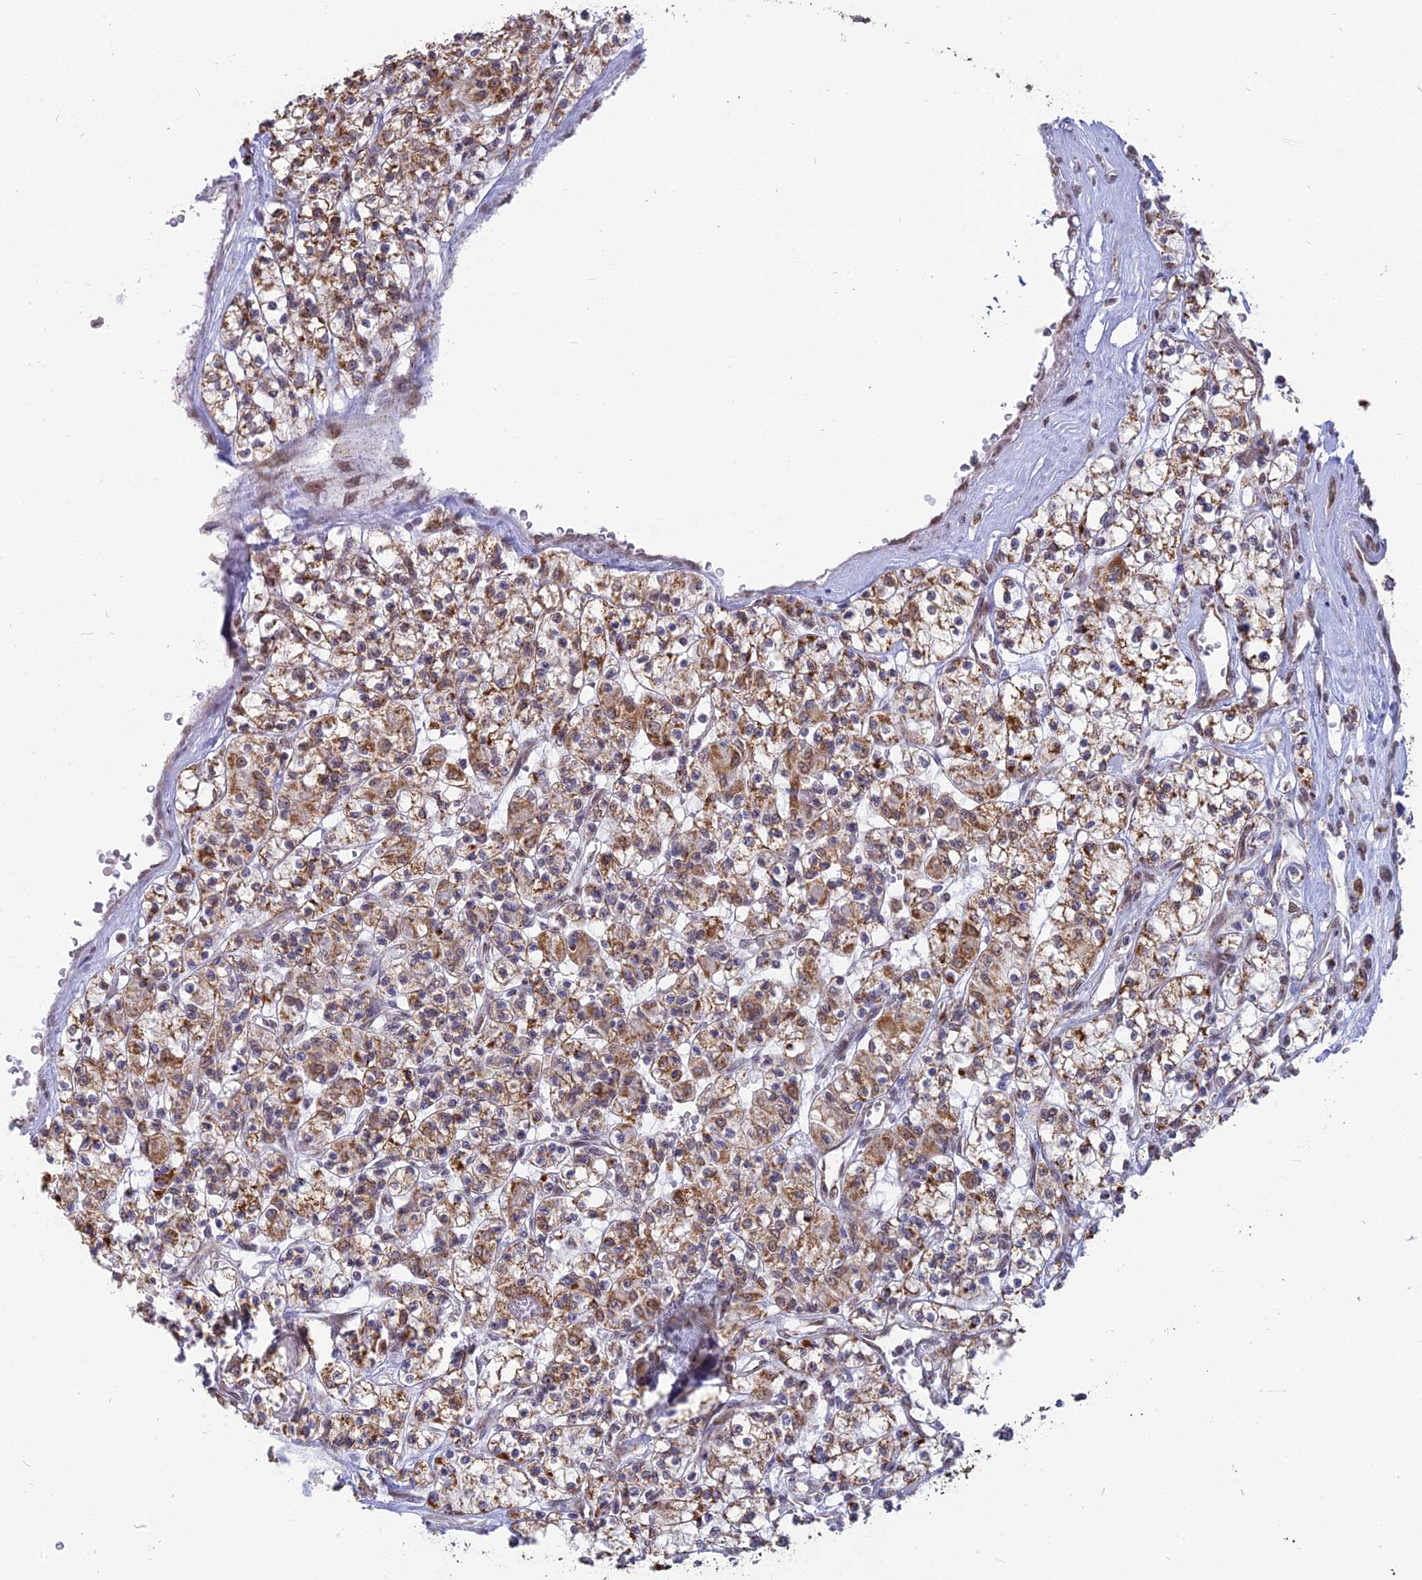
{"staining": {"intensity": "moderate", "quantity": ">75%", "location": "cytoplasmic/membranous"}, "tissue": "renal cancer", "cell_type": "Tumor cells", "image_type": "cancer", "snomed": [{"axis": "morphology", "description": "Adenocarcinoma, NOS"}, {"axis": "topography", "description": "Kidney"}], "caption": "Protein analysis of renal cancer (adenocarcinoma) tissue displays moderate cytoplasmic/membranous expression in approximately >75% of tumor cells. (DAB IHC with brightfield microscopy, high magnification).", "gene": "ARHGAP40", "patient": {"sex": "female", "age": 59}}